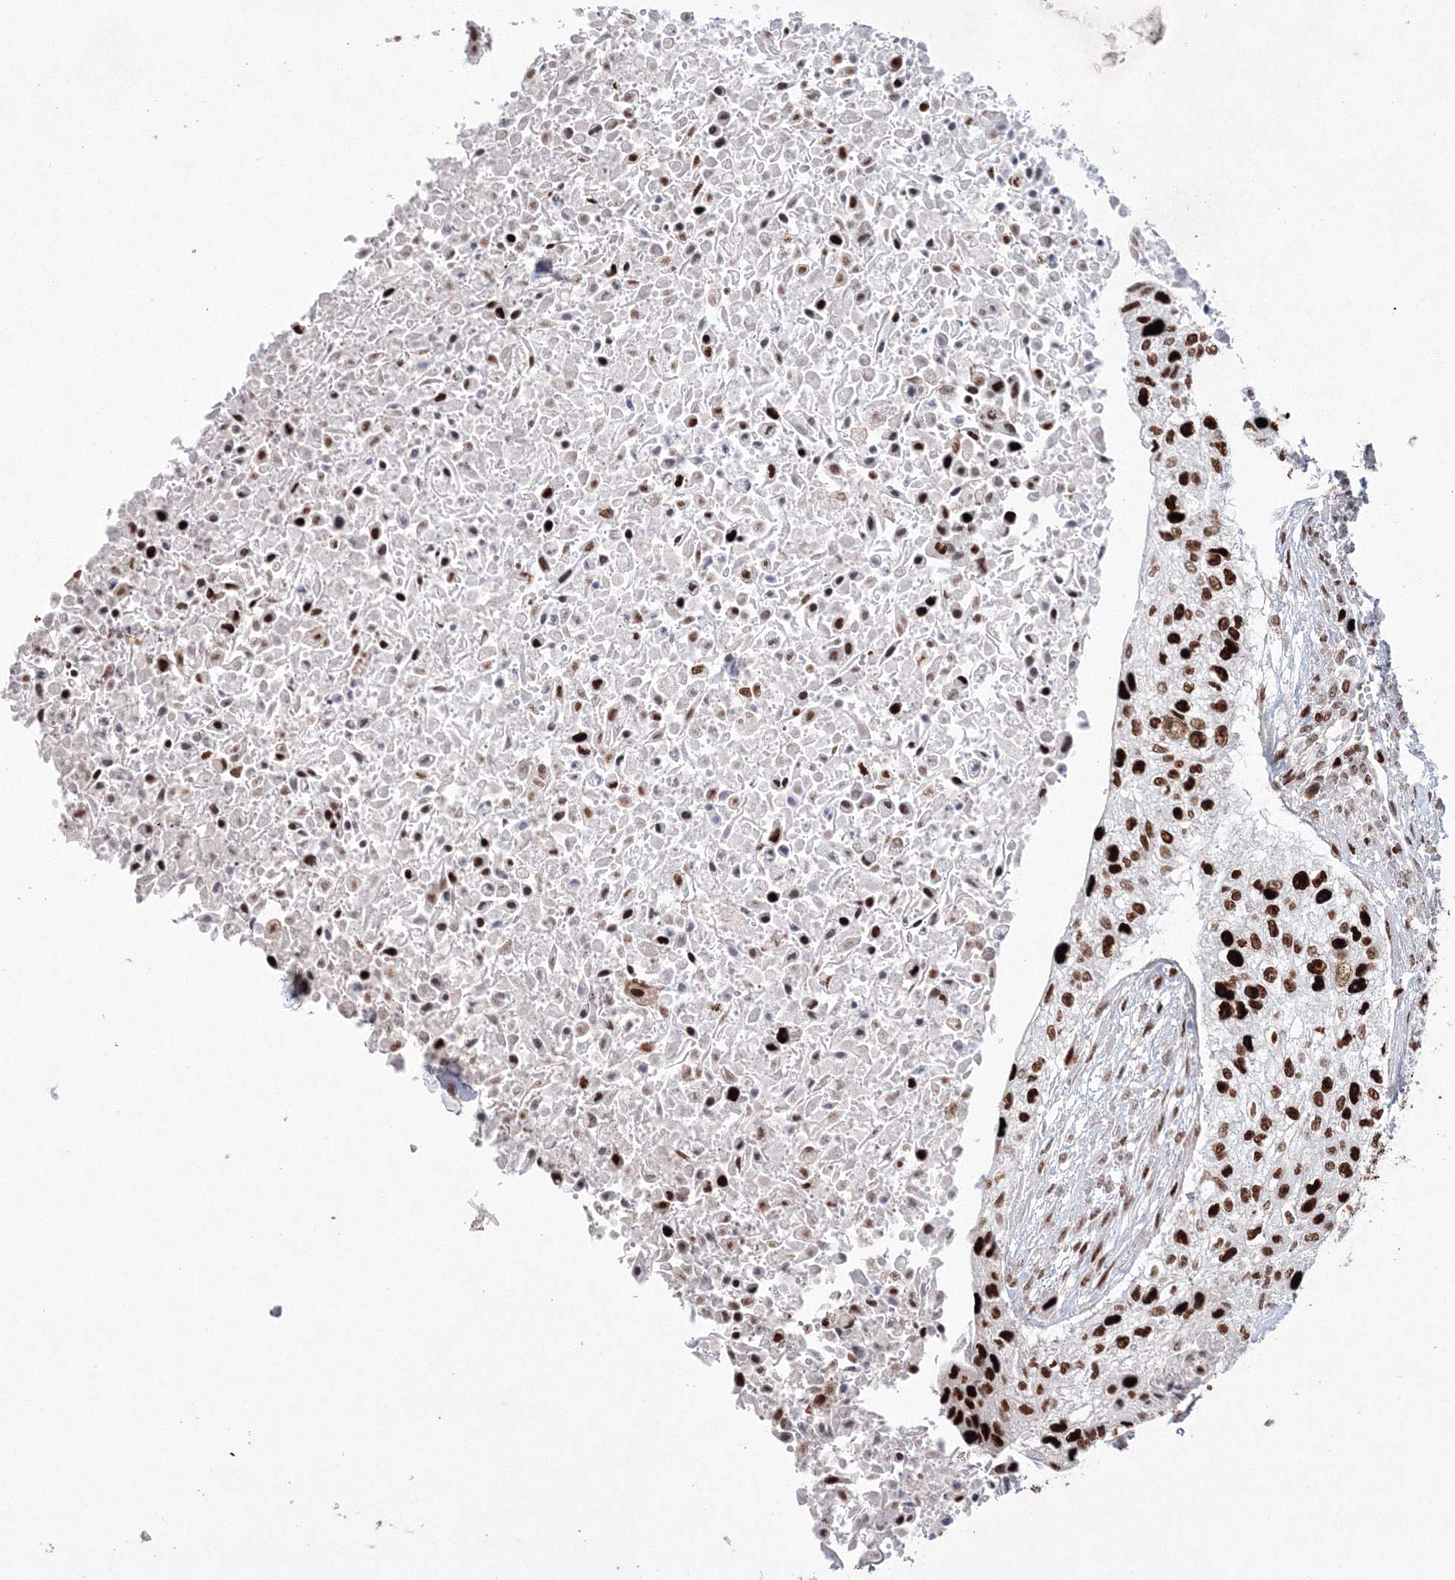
{"staining": {"intensity": "strong", "quantity": ">75%", "location": "nuclear"}, "tissue": "urothelial cancer", "cell_type": "Tumor cells", "image_type": "cancer", "snomed": [{"axis": "morphology", "description": "Urothelial carcinoma, High grade"}, {"axis": "topography", "description": "Urinary bladder"}], "caption": "Immunohistochemistry histopathology image of neoplastic tissue: human high-grade urothelial carcinoma stained using immunohistochemistry (IHC) demonstrates high levels of strong protein expression localized specifically in the nuclear of tumor cells, appearing as a nuclear brown color.", "gene": "LIG1", "patient": {"sex": "male", "age": 35}}